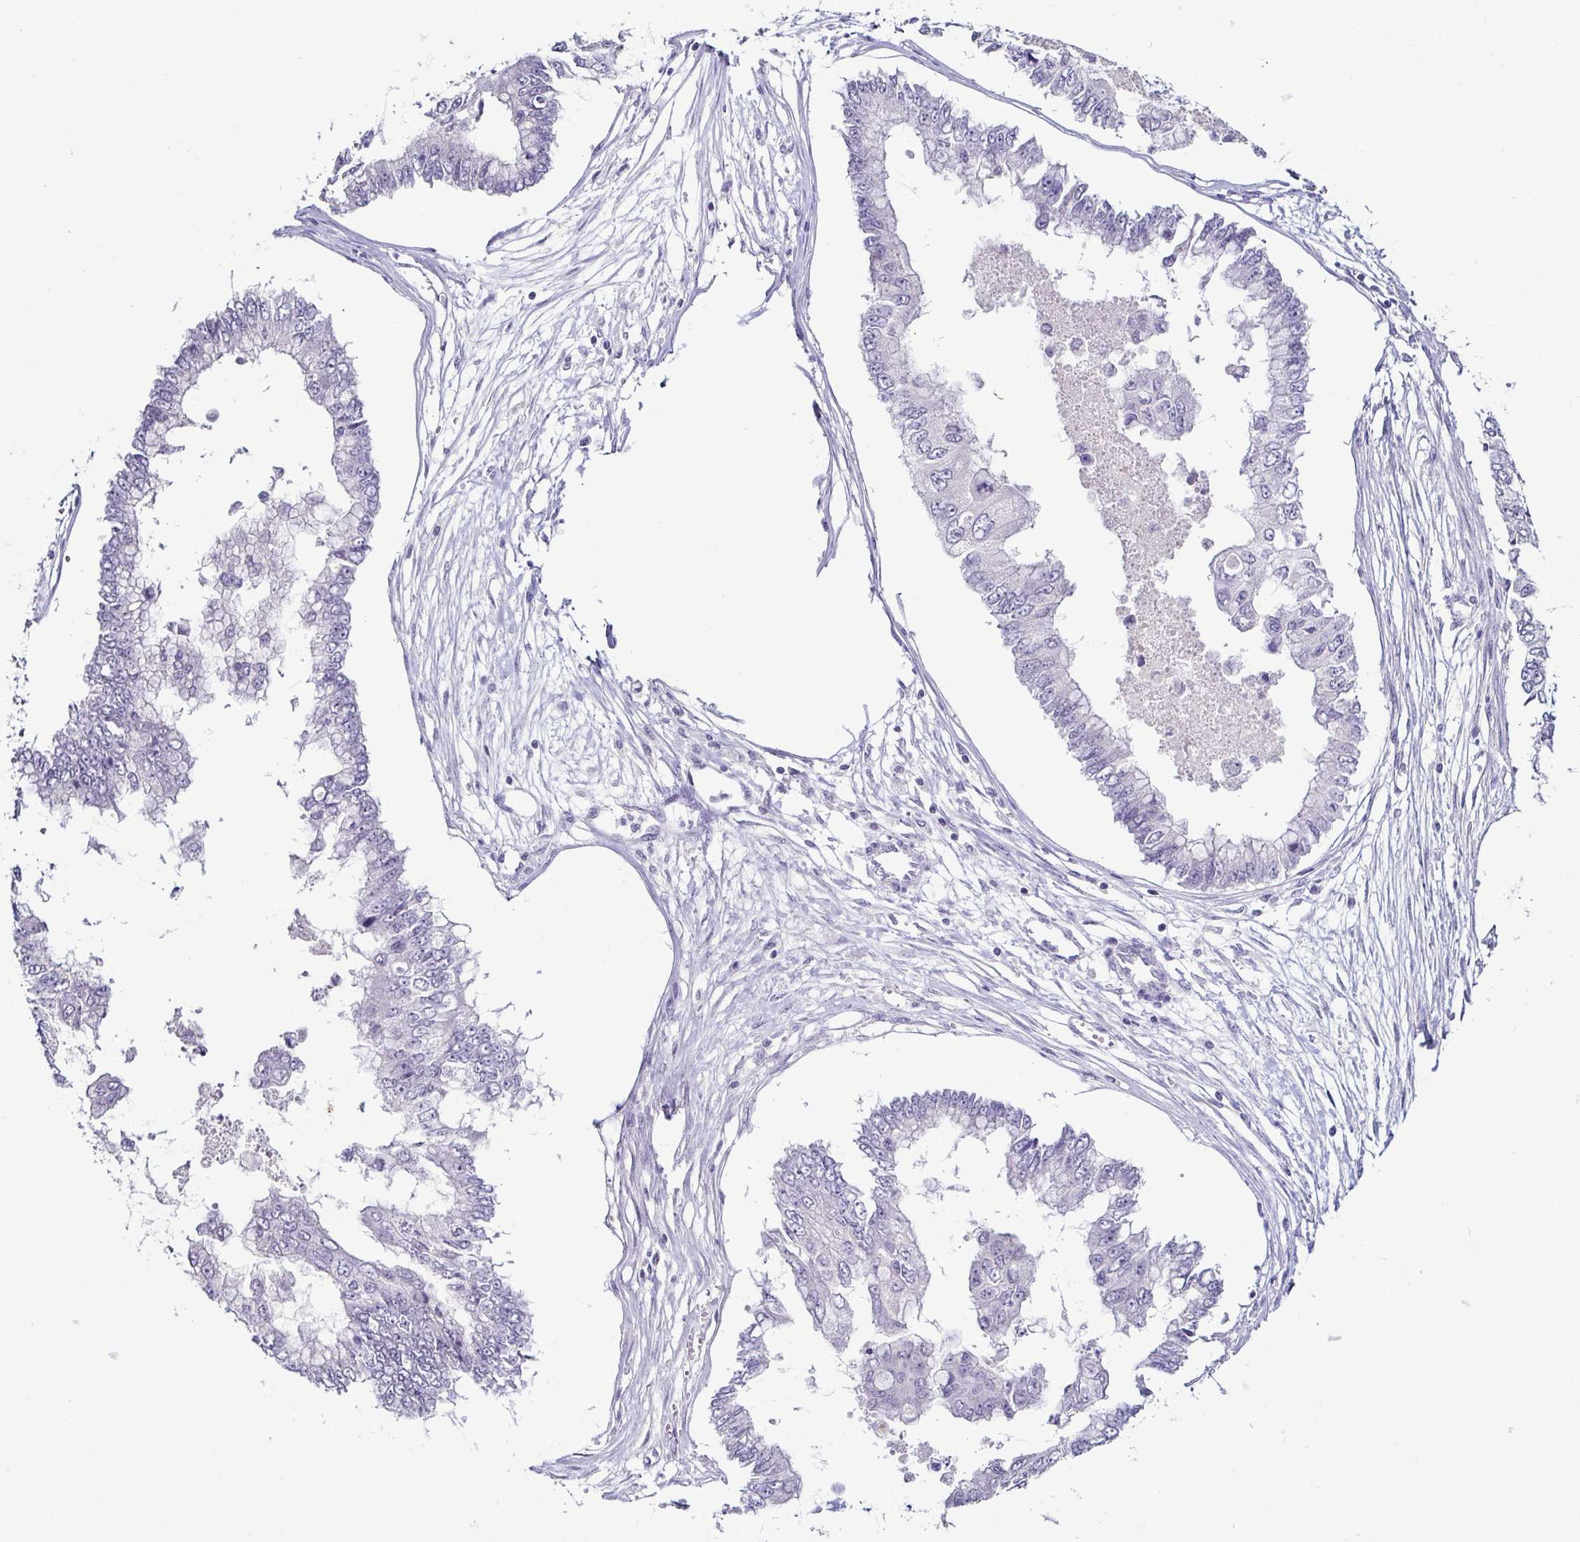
{"staining": {"intensity": "negative", "quantity": "none", "location": "none"}, "tissue": "ovarian cancer", "cell_type": "Tumor cells", "image_type": "cancer", "snomed": [{"axis": "morphology", "description": "Cystadenocarcinoma, mucinous, NOS"}, {"axis": "topography", "description": "Ovary"}], "caption": "This image is of ovarian cancer stained with immunohistochemistry (IHC) to label a protein in brown with the nuclei are counter-stained blue. There is no staining in tumor cells. (DAB (3,3'-diaminobenzidine) IHC, high magnification).", "gene": "TP73", "patient": {"sex": "female", "age": 72}}